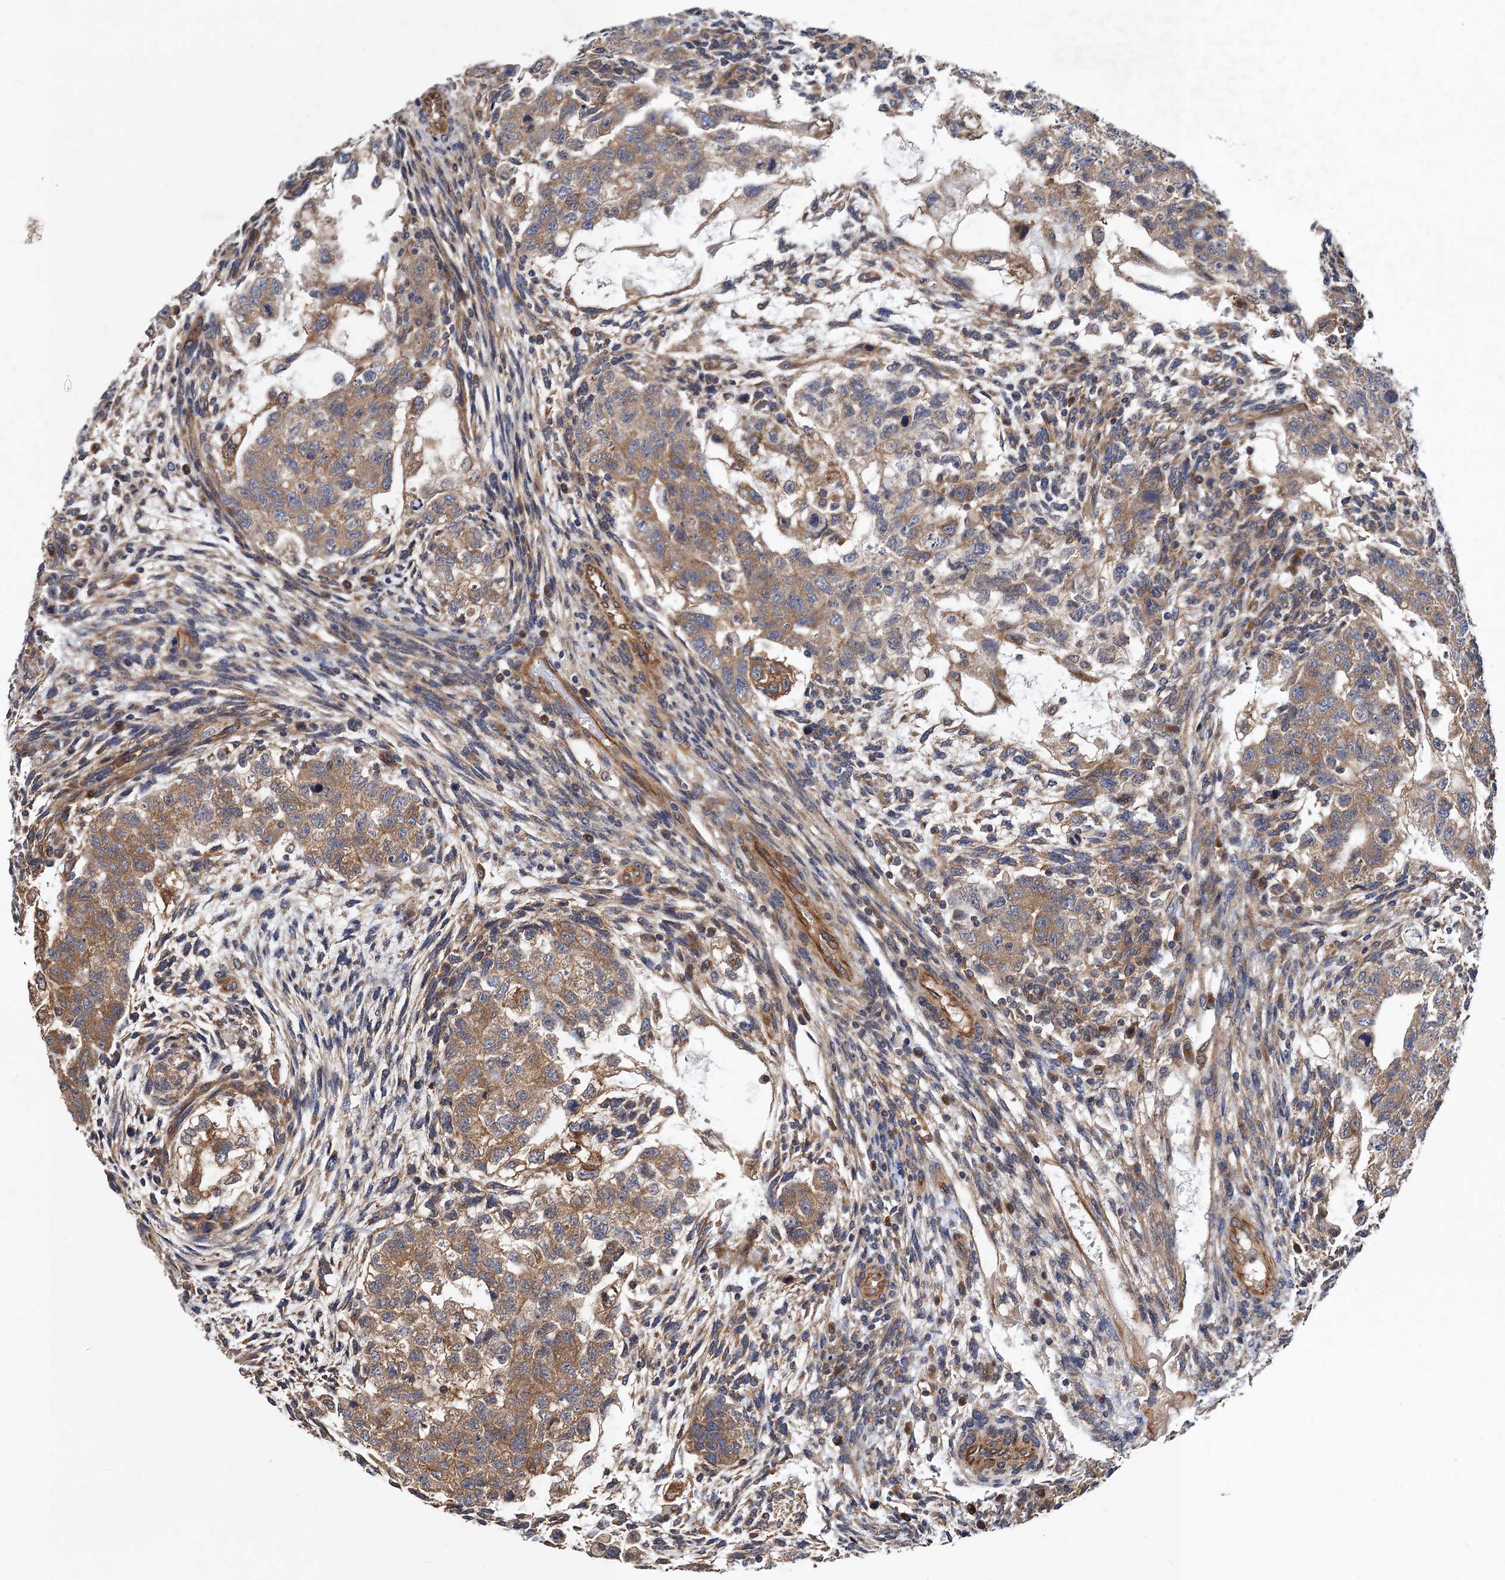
{"staining": {"intensity": "moderate", "quantity": ">75%", "location": "cytoplasmic/membranous"}, "tissue": "testis cancer", "cell_type": "Tumor cells", "image_type": "cancer", "snomed": [{"axis": "morphology", "description": "Carcinoma, Embryonal, NOS"}, {"axis": "topography", "description": "Testis"}], "caption": "DAB (3,3'-diaminobenzidine) immunohistochemical staining of testis cancer demonstrates moderate cytoplasmic/membranous protein staining in approximately >75% of tumor cells. (DAB (3,3'-diaminobenzidine) IHC with brightfield microscopy, high magnification).", "gene": "PJA2", "patient": {"sex": "male", "age": 36}}